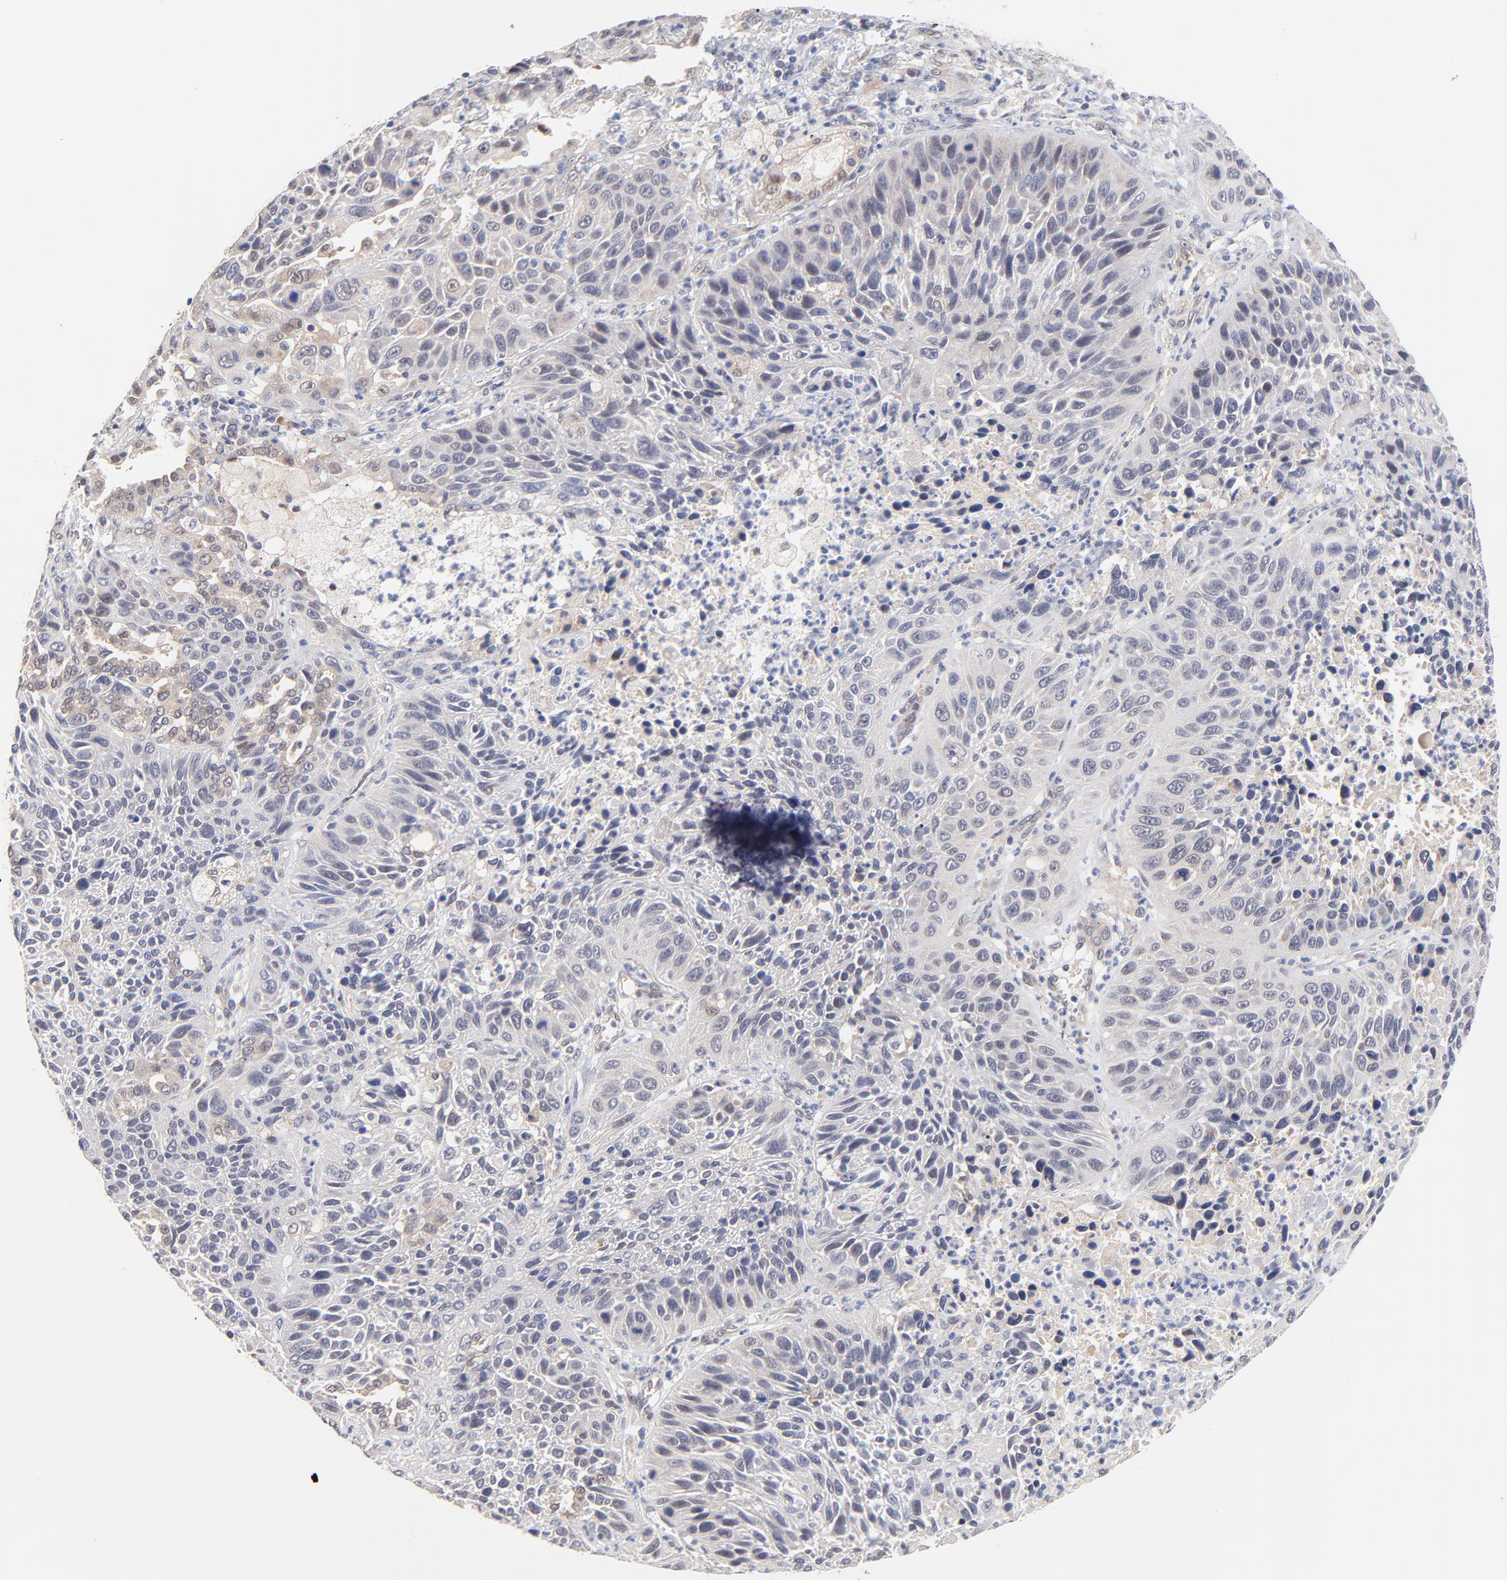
{"staining": {"intensity": "weak", "quantity": "25%-75%", "location": "cytoplasmic/membranous,nuclear"}, "tissue": "lung cancer", "cell_type": "Tumor cells", "image_type": "cancer", "snomed": [{"axis": "morphology", "description": "Squamous cell carcinoma, NOS"}, {"axis": "topography", "description": "Lung"}], "caption": "This image demonstrates immunohistochemistry (IHC) staining of human lung cancer (squamous cell carcinoma), with low weak cytoplasmic/membranous and nuclear expression in about 25%-75% of tumor cells.", "gene": "TXNL1", "patient": {"sex": "female", "age": 76}}